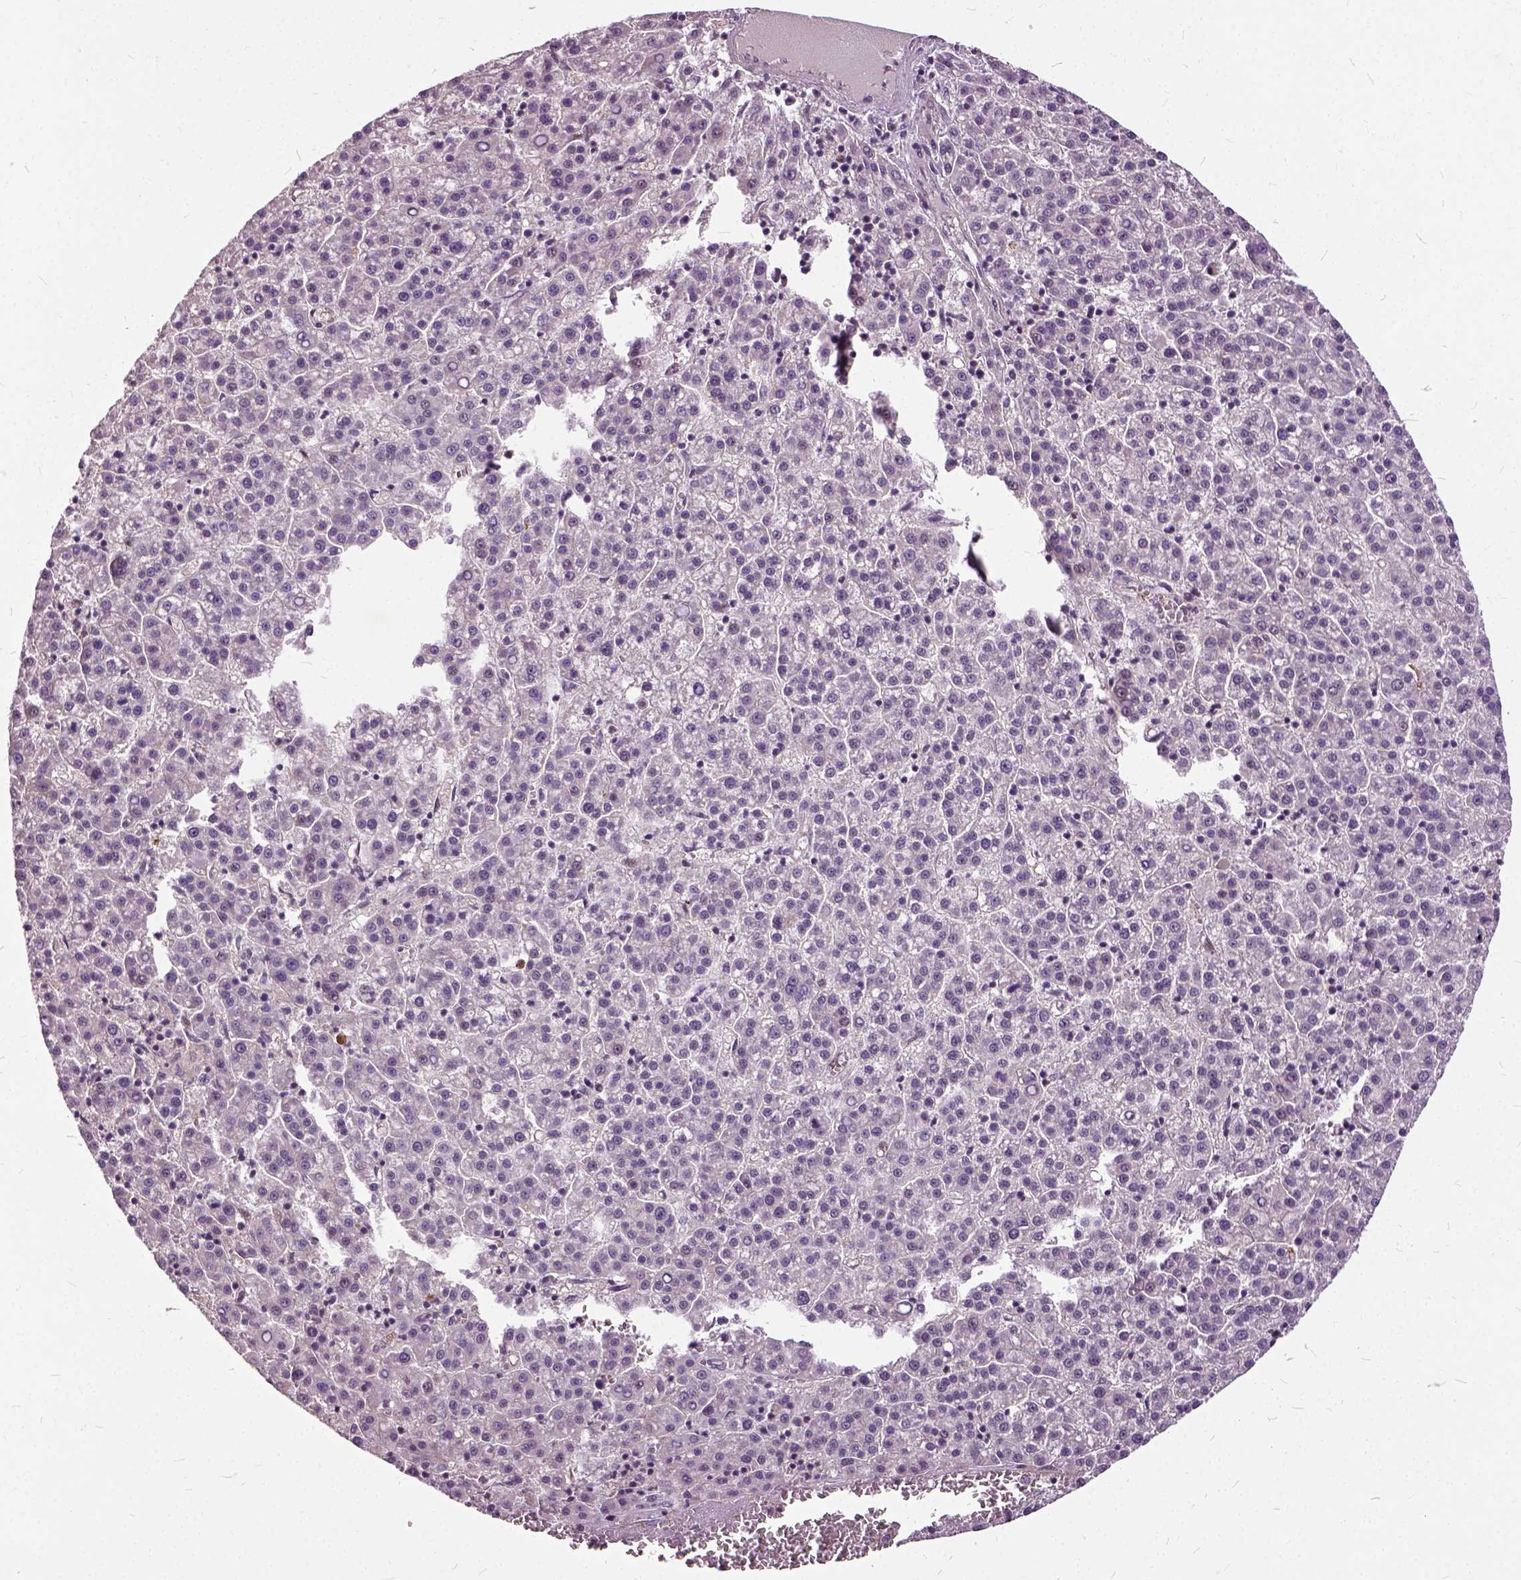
{"staining": {"intensity": "negative", "quantity": "none", "location": "none"}, "tissue": "liver cancer", "cell_type": "Tumor cells", "image_type": "cancer", "snomed": [{"axis": "morphology", "description": "Carcinoma, Hepatocellular, NOS"}, {"axis": "topography", "description": "Liver"}], "caption": "The micrograph displays no significant staining in tumor cells of hepatocellular carcinoma (liver).", "gene": "ILRUN", "patient": {"sex": "female", "age": 58}}